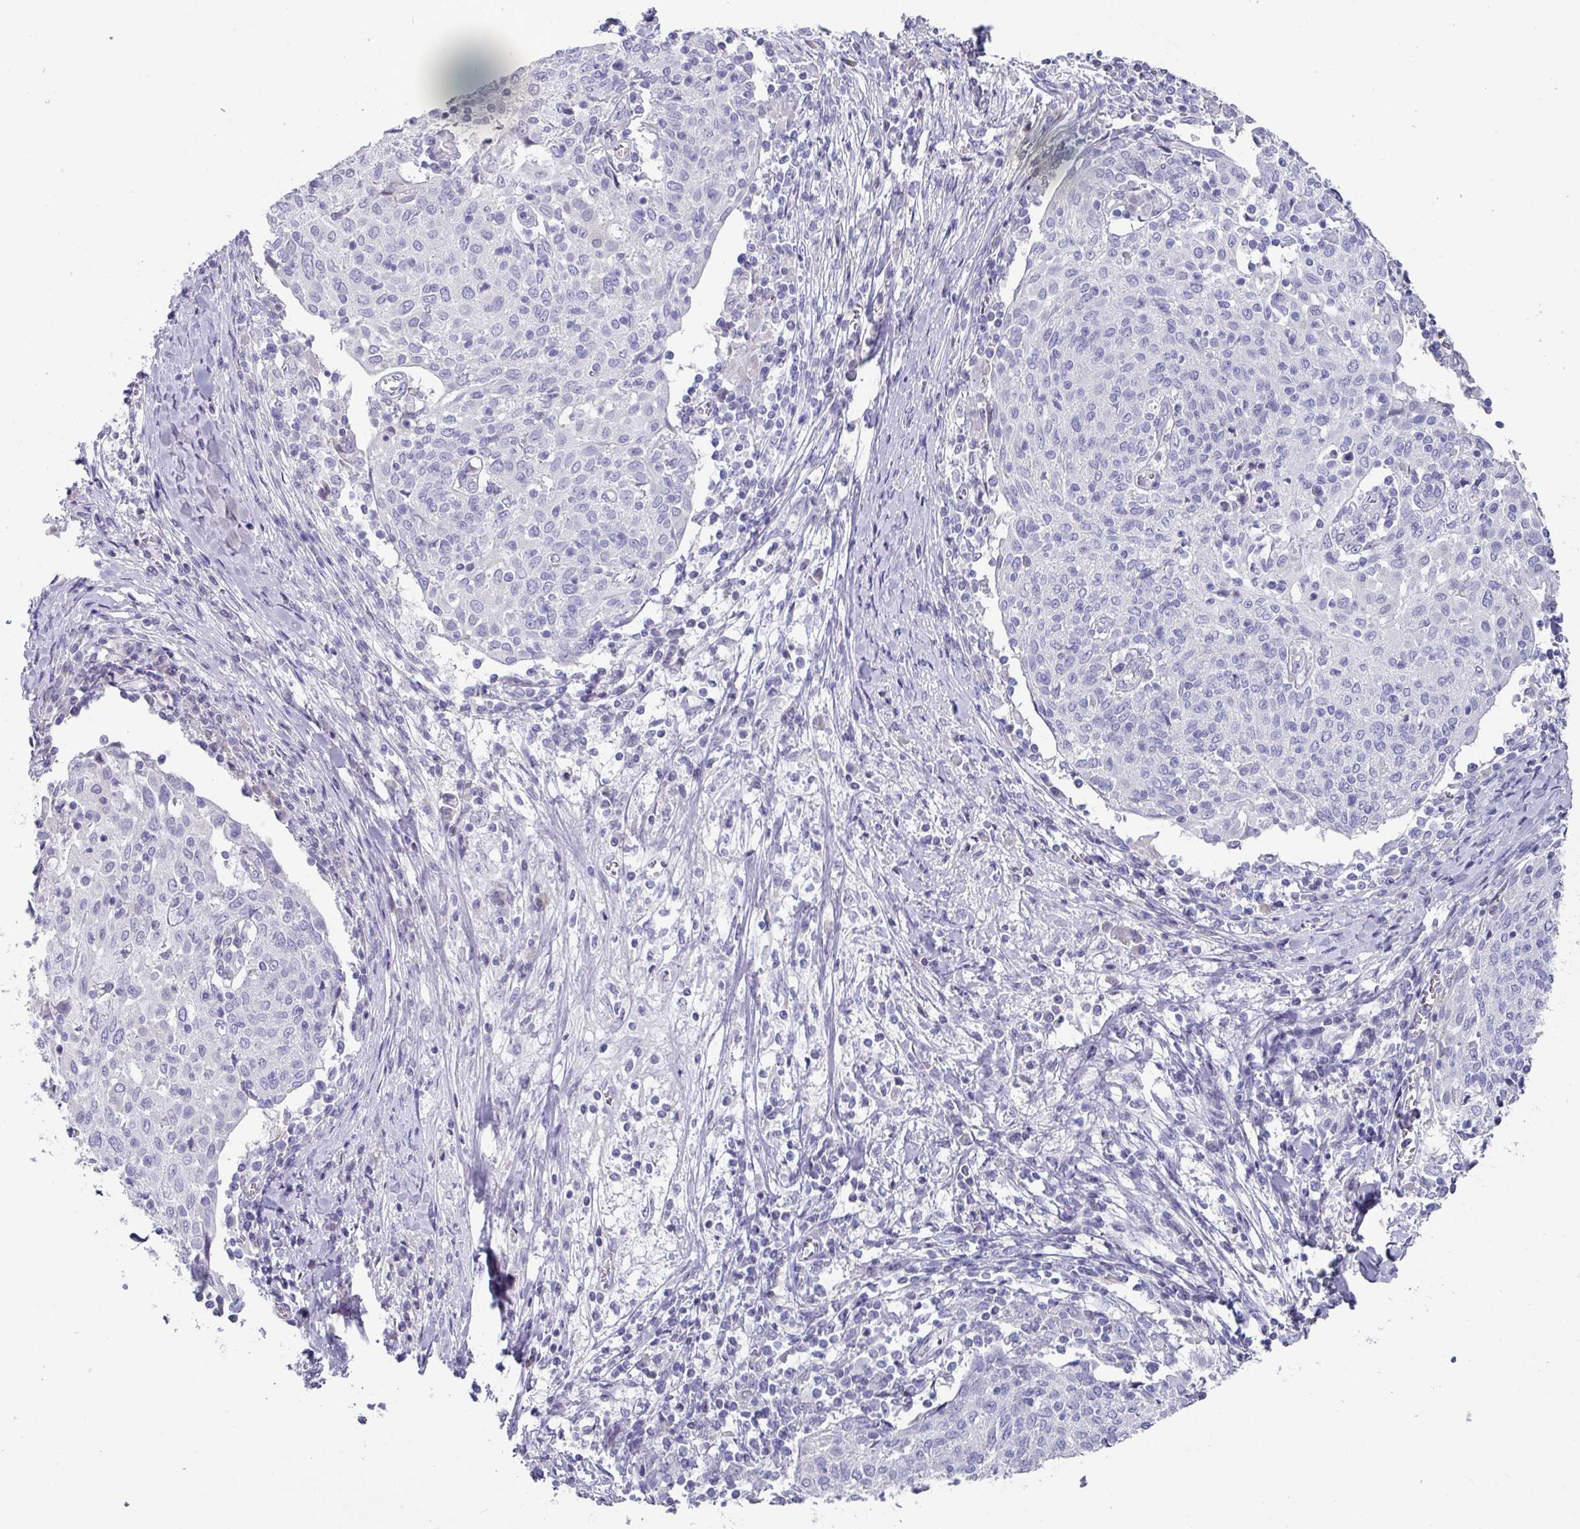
{"staining": {"intensity": "negative", "quantity": "none", "location": "none"}, "tissue": "cervical cancer", "cell_type": "Tumor cells", "image_type": "cancer", "snomed": [{"axis": "morphology", "description": "Squamous cell carcinoma, NOS"}, {"axis": "topography", "description": "Cervix"}], "caption": "There is no significant positivity in tumor cells of cervical cancer (squamous cell carcinoma).", "gene": "DEFB115", "patient": {"sex": "female", "age": 52}}